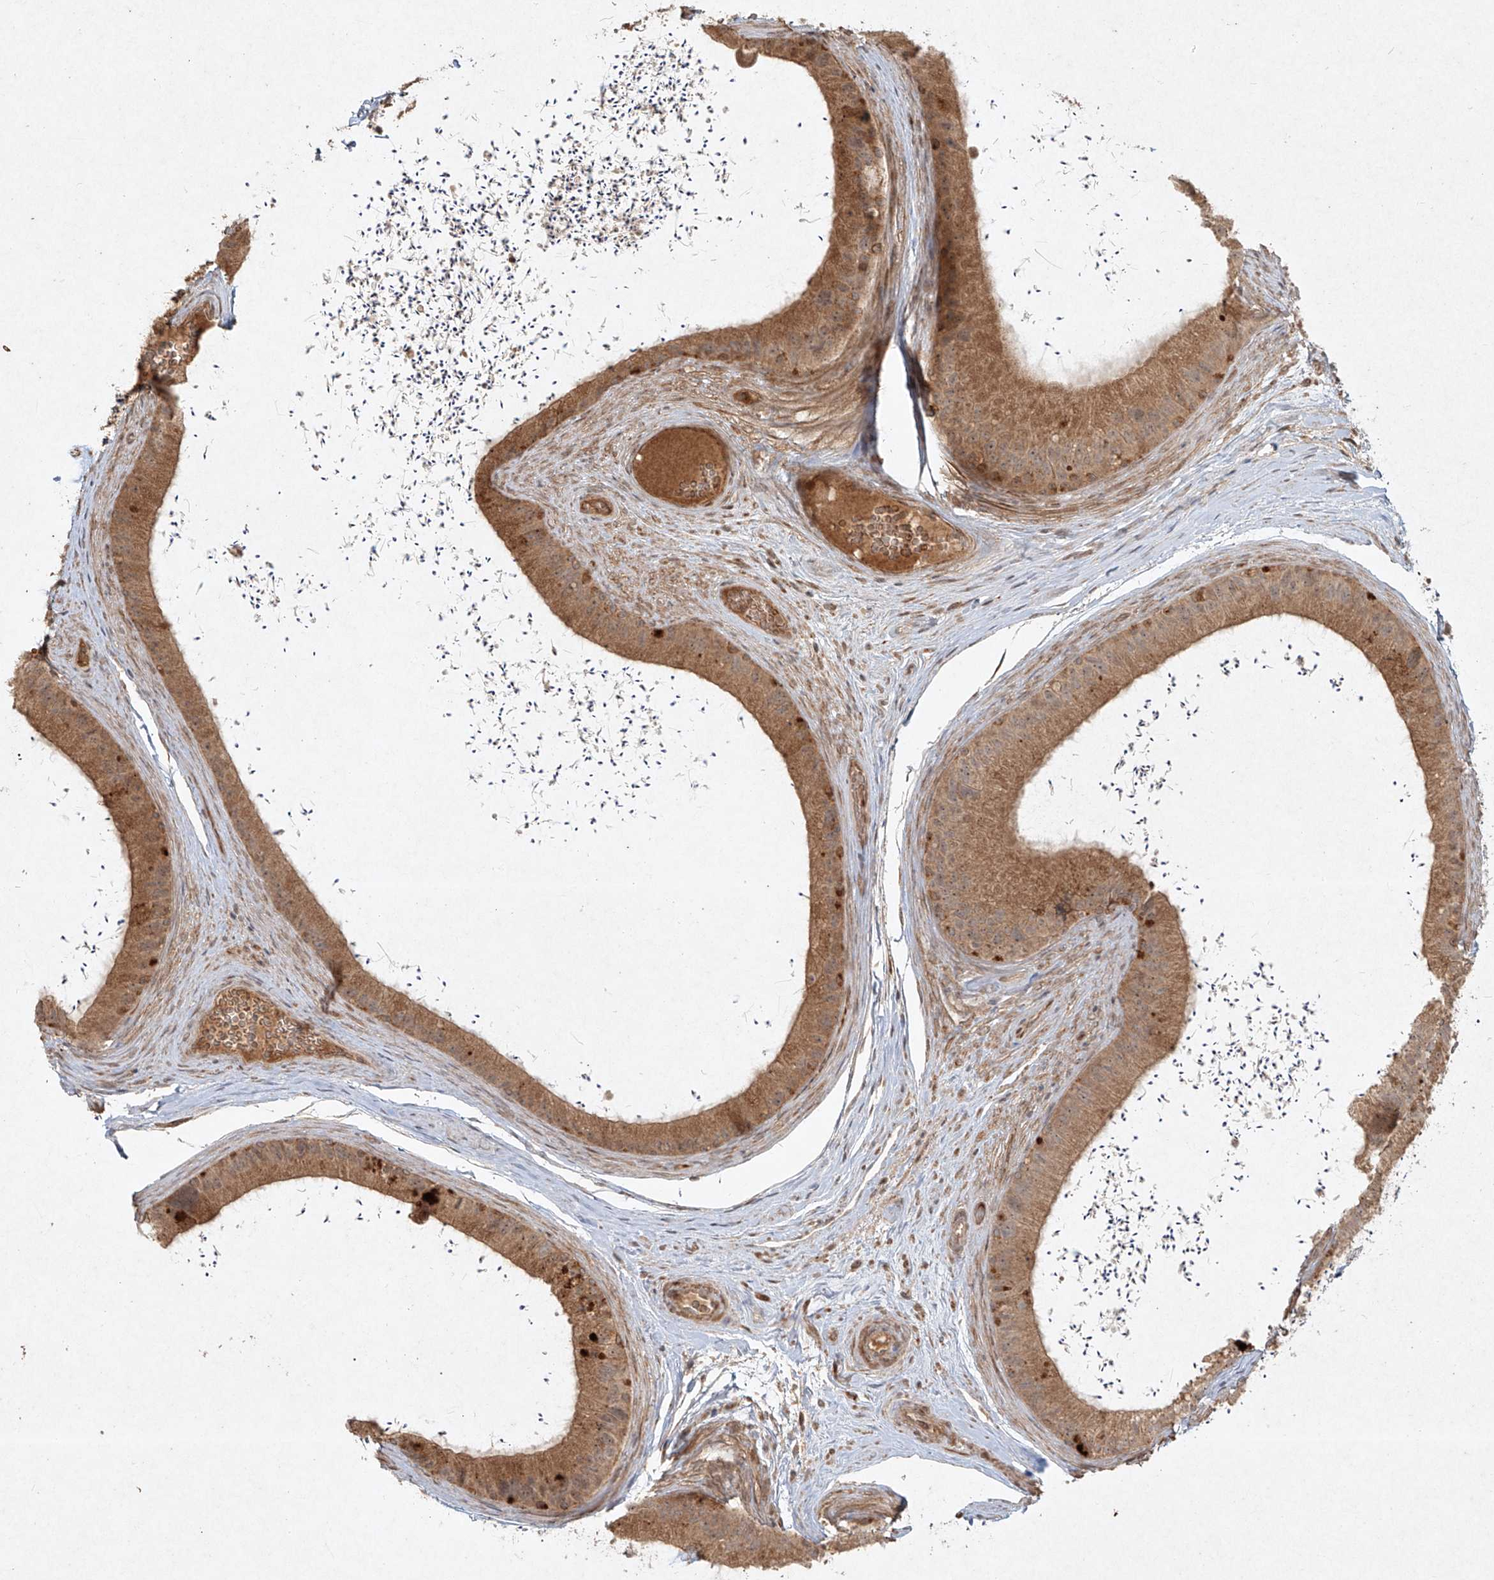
{"staining": {"intensity": "moderate", "quantity": ">75%", "location": "cytoplasmic/membranous"}, "tissue": "epididymis", "cell_type": "Glandular cells", "image_type": "normal", "snomed": [{"axis": "morphology", "description": "Normal tissue, NOS"}, {"axis": "topography", "description": "Epididymis, spermatic cord, NOS"}], "caption": "IHC (DAB) staining of benign epididymis shows moderate cytoplasmic/membranous protein positivity in about >75% of glandular cells. Using DAB (3,3'-diaminobenzidine) (brown) and hematoxylin (blue) stains, captured at high magnification using brightfield microscopy.", "gene": "CYYR1", "patient": {"sex": "male", "age": 50}}